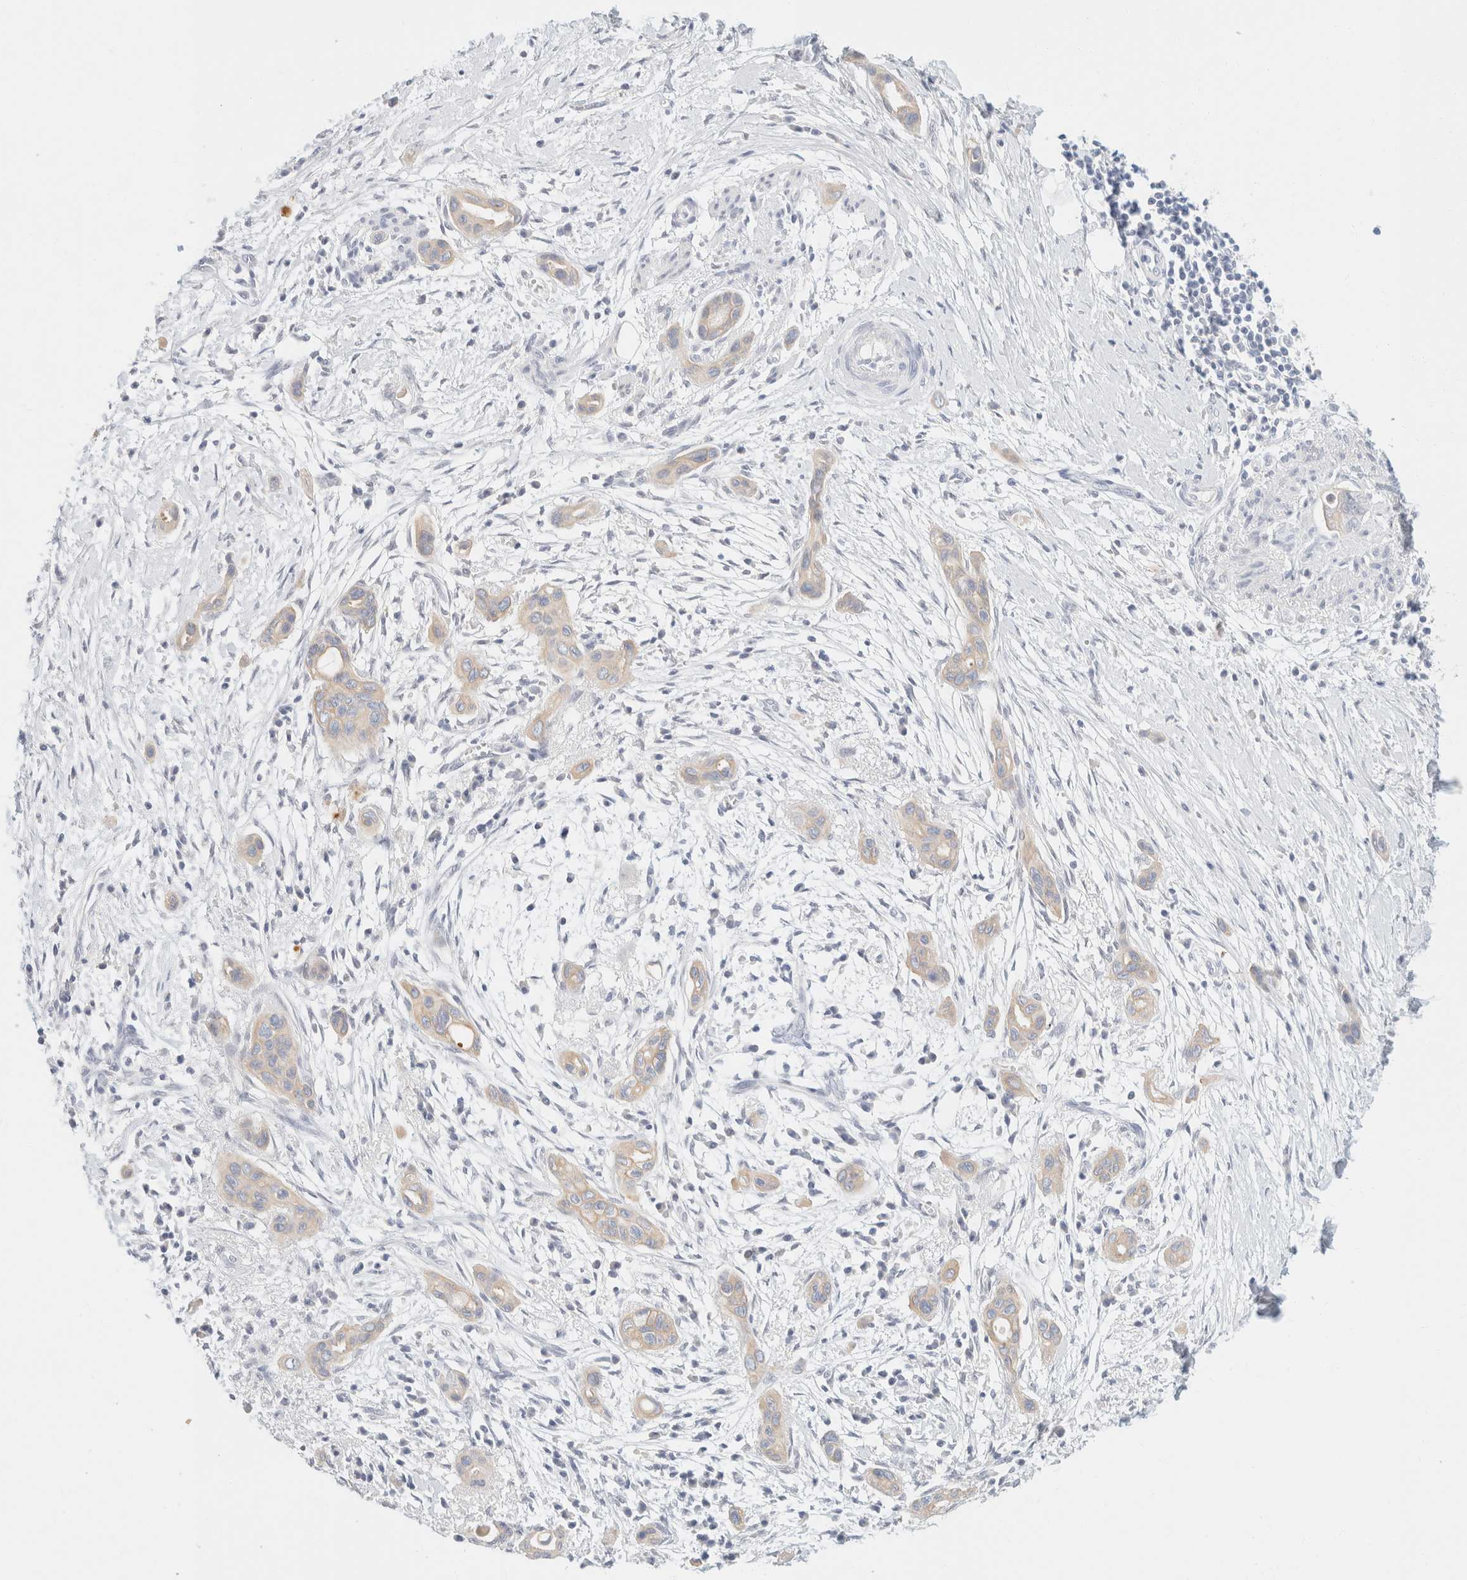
{"staining": {"intensity": "weak", "quantity": "<25%", "location": "cytoplasmic/membranous"}, "tissue": "pancreatic cancer", "cell_type": "Tumor cells", "image_type": "cancer", "snomed": [{"axis": "morphology", "description": "Adenocarcinoma, NOS"}, {"axis": "topography", "description": "Pancreas"}], "caption": "Tumor cells are negative for brown protein staining in pancreatic adenocarcinoma.", "gene": "KRT20", "patient": {"sex": "male", "age": 59}}